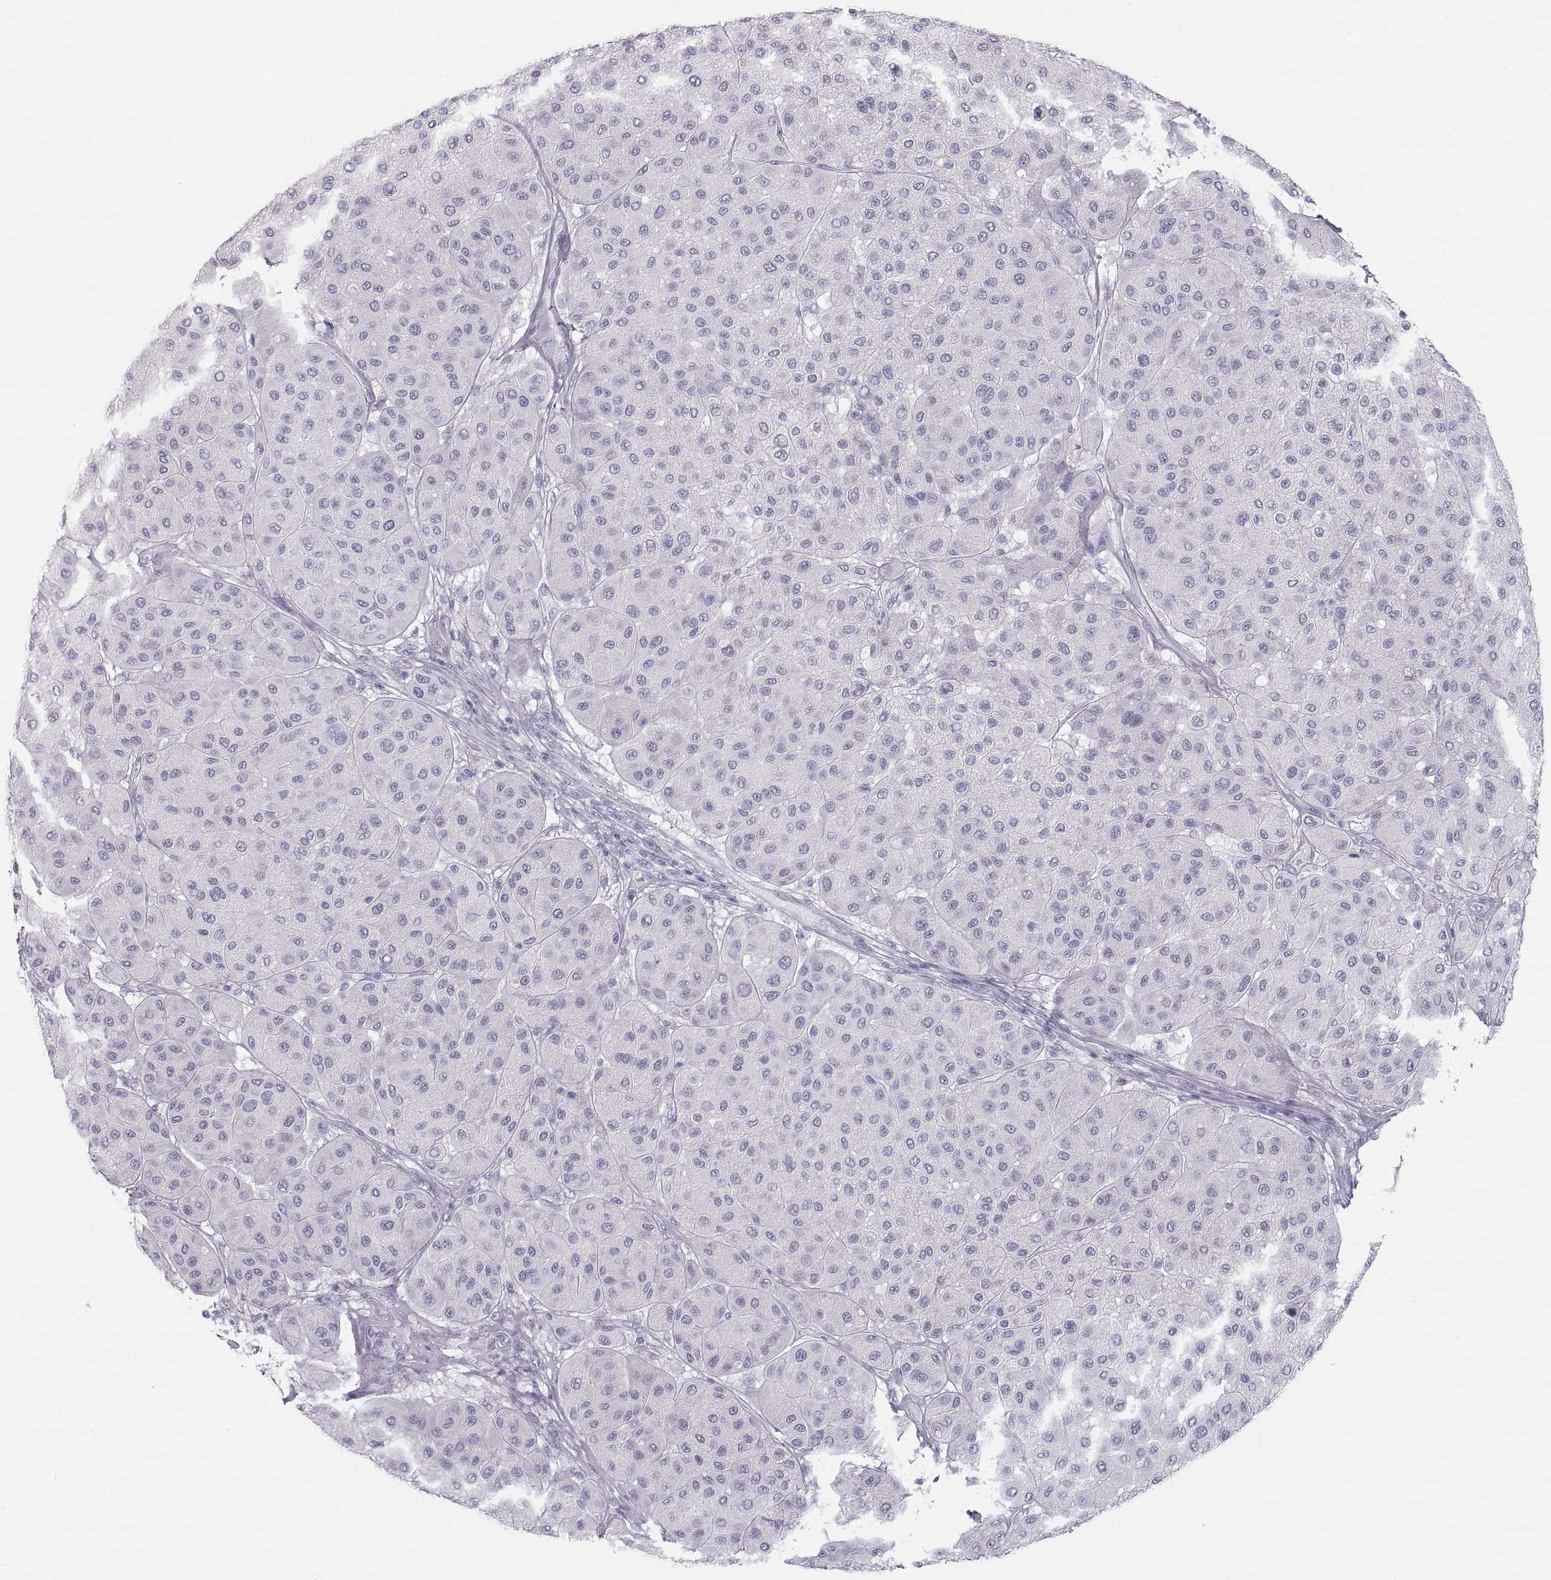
{"staining": {"intensity": "negative", "quantity": "none", "location": "none"}, "tissue": "melanoma", "cell_type": "Tumor cells", "image_type": "cancer", "snomed": [{"axis": "morphology", "description": "Malignant melanoma, Metastatic site"}, {"axis": "topography", "description": "Smooth muscle"}], "caption": "Tumor cells are negative for protein expression in human melanoma. The staining was performed using DAB (3,3'-diaminobenzidine) to visualize the protein expression in brown, while the nuclei were stained in blue with hematoxylin (Magnification: 20x).", "gene": "SEMG1", "patient": {"sex": "male", "age": 41}}